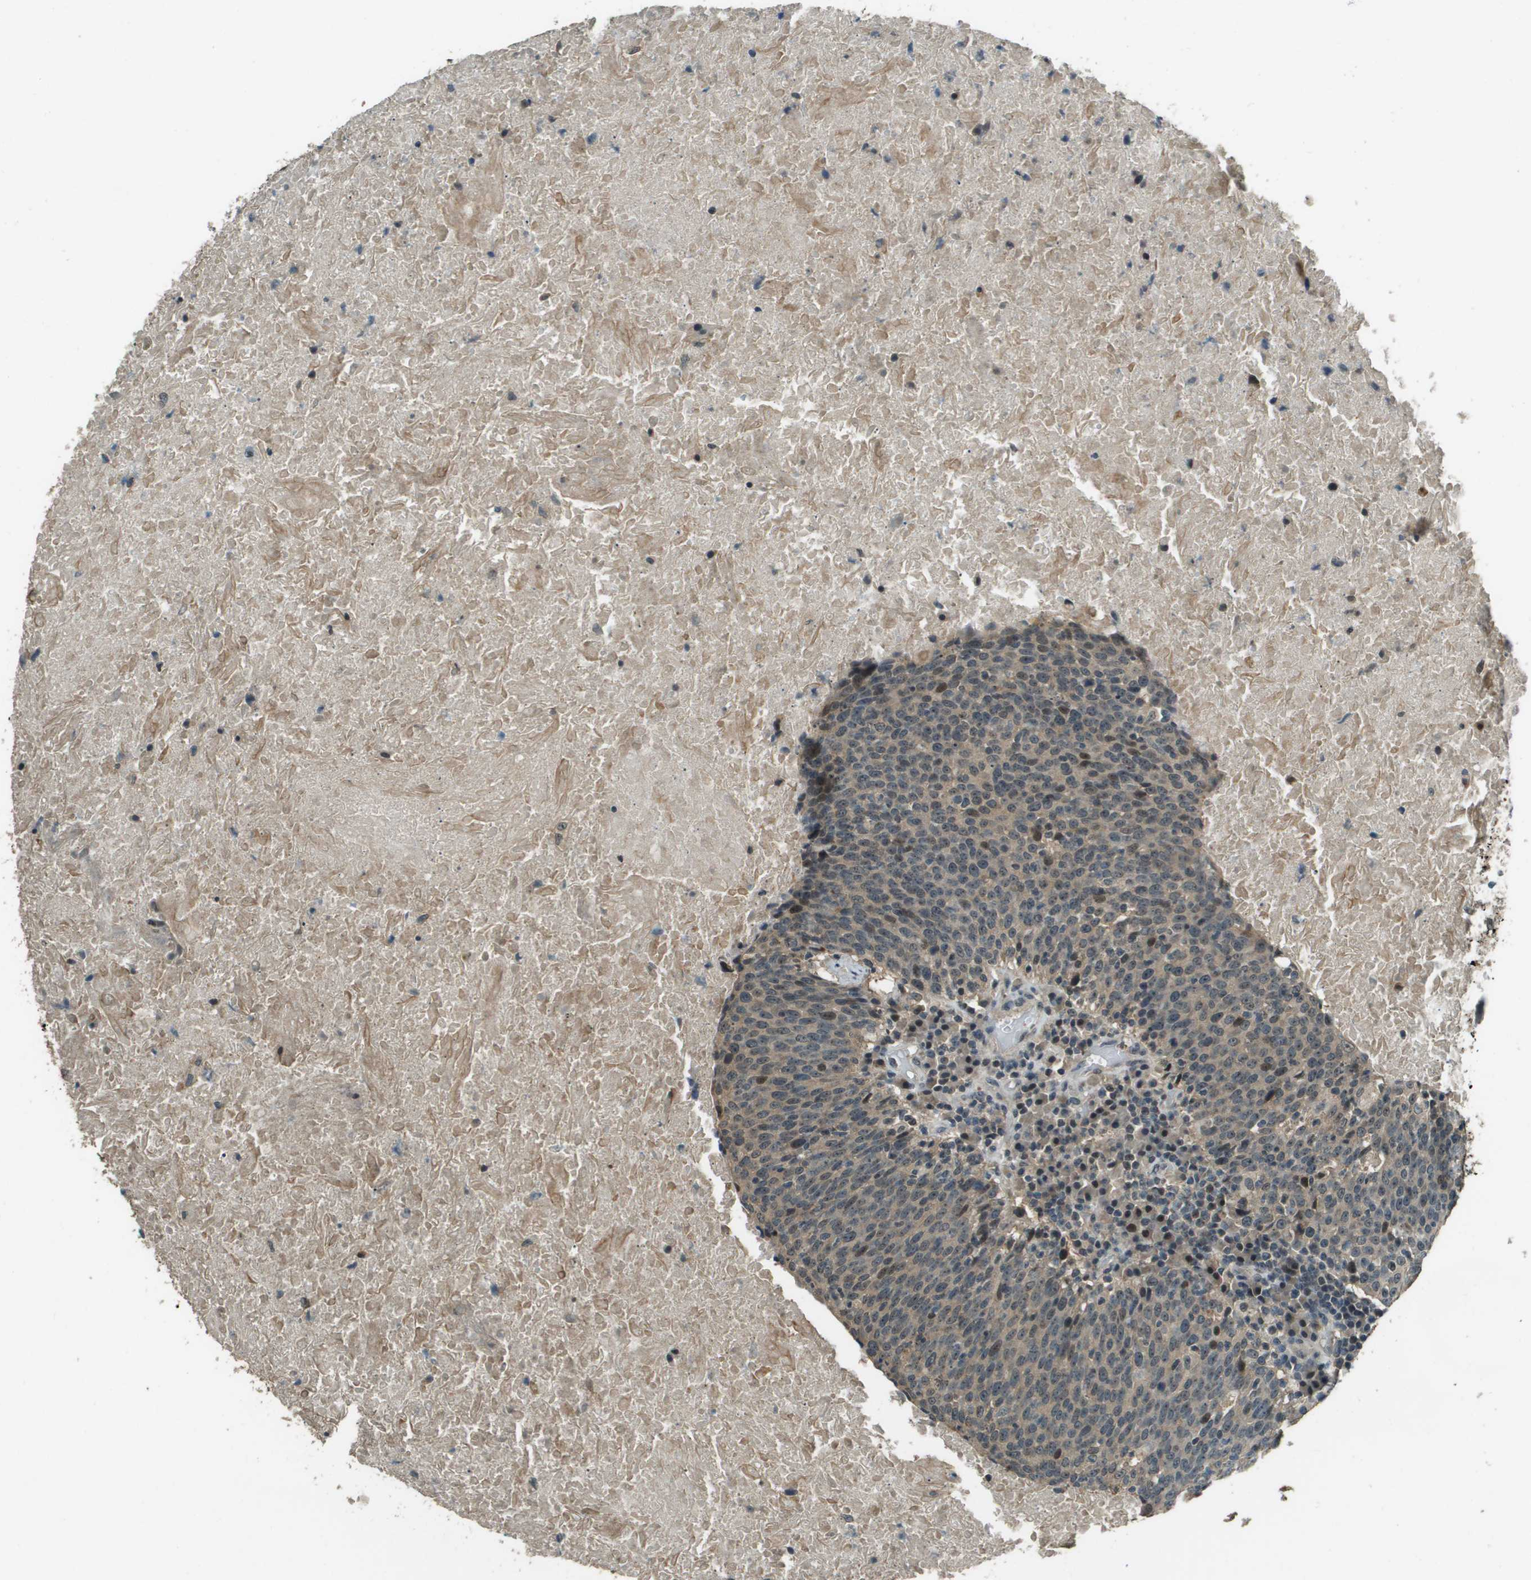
{"staining": {"intensity": "weak", "quantity": "<25%", "location": "cytoplasmic/membranous"}, "tissue": "head and neck cancer", "cell_type": "Tumor cells", "image_type": "cancer", "snomed": [{"axis": "morphology", "description": "Squamous cell carcinoma, NOS"}, {"axis": "morphology", "description": "Squamous cell carcinoma, metastatic, NOS"}, {"axis": "topography", "description": "Lymph node"}, {"axis": "topography", "description": "Head-Neck"}], "caption": "The photomicrograph reveals no staining of tumor cells in head and neck squamous cell carcinoma. Brightfield microscopy of immunohistochemistry stained with DAB (brown) and hematoxylin (blue), captured at high magnification.", "gene": "SDC3", "patient": {"sex": "male", "age": 62}}